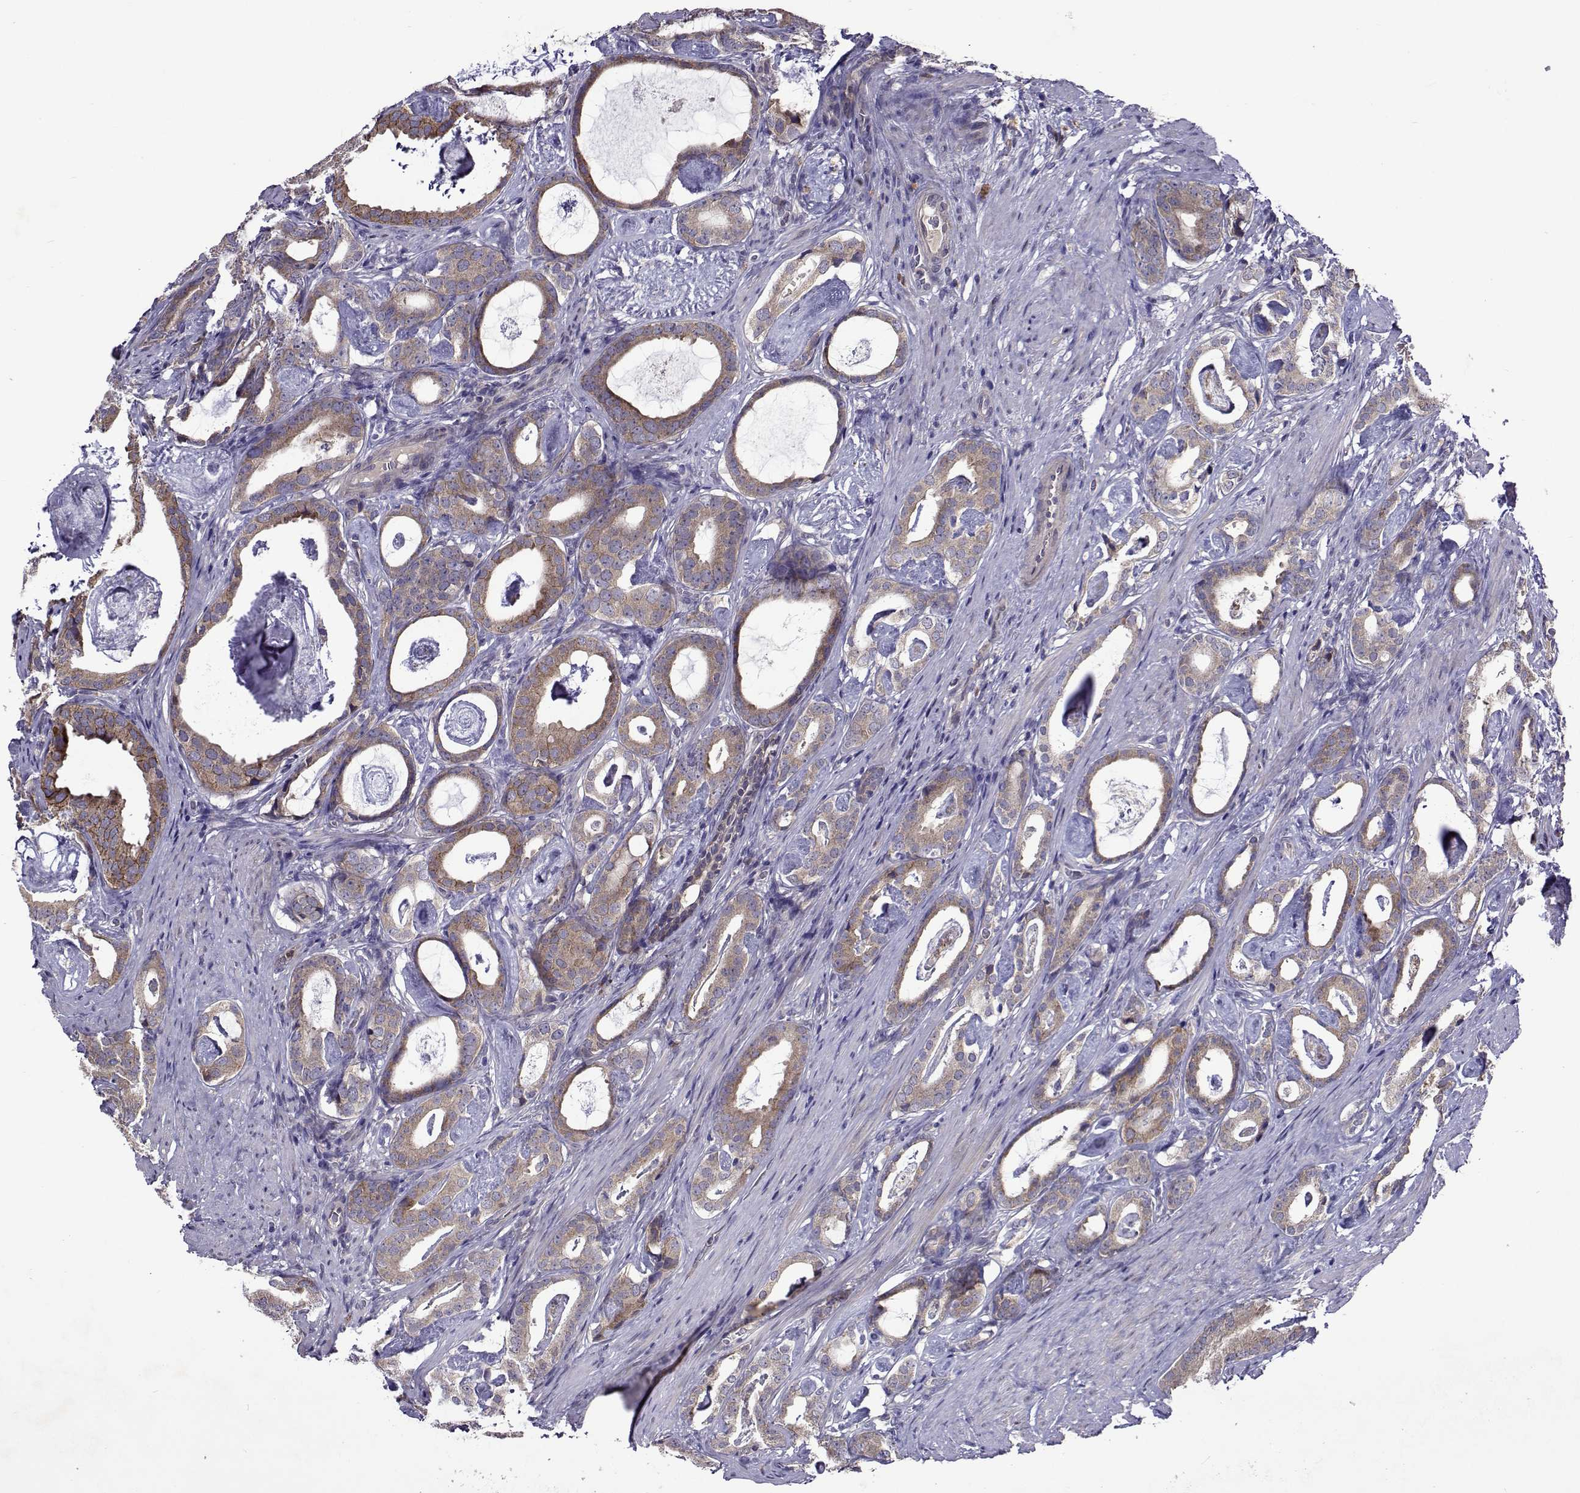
{"staining": {"intensity": "weak", "quantity": "25%-75%", "location": "cytoplasmic/membranous"}, "tissue": "prostate cancer", "cell_type": "Tumor cells", "image_type": "cancer", "snomed": [{"axis": "morphology", "description": "Adenocarcinoma, Low grade"}, {"axis": "topography", "description": "Prostate and seminal vesicle, NOS"}], "caption": "A brown stain highlights weak cytoplasmic/membranous expression of a protein in human prostate cancer (low-grade adenocarcinoma) tumor cells. Nuclei are stained in blue.", "gene": "TARBP2", "patient": {"sex": "male", "age": 71}}